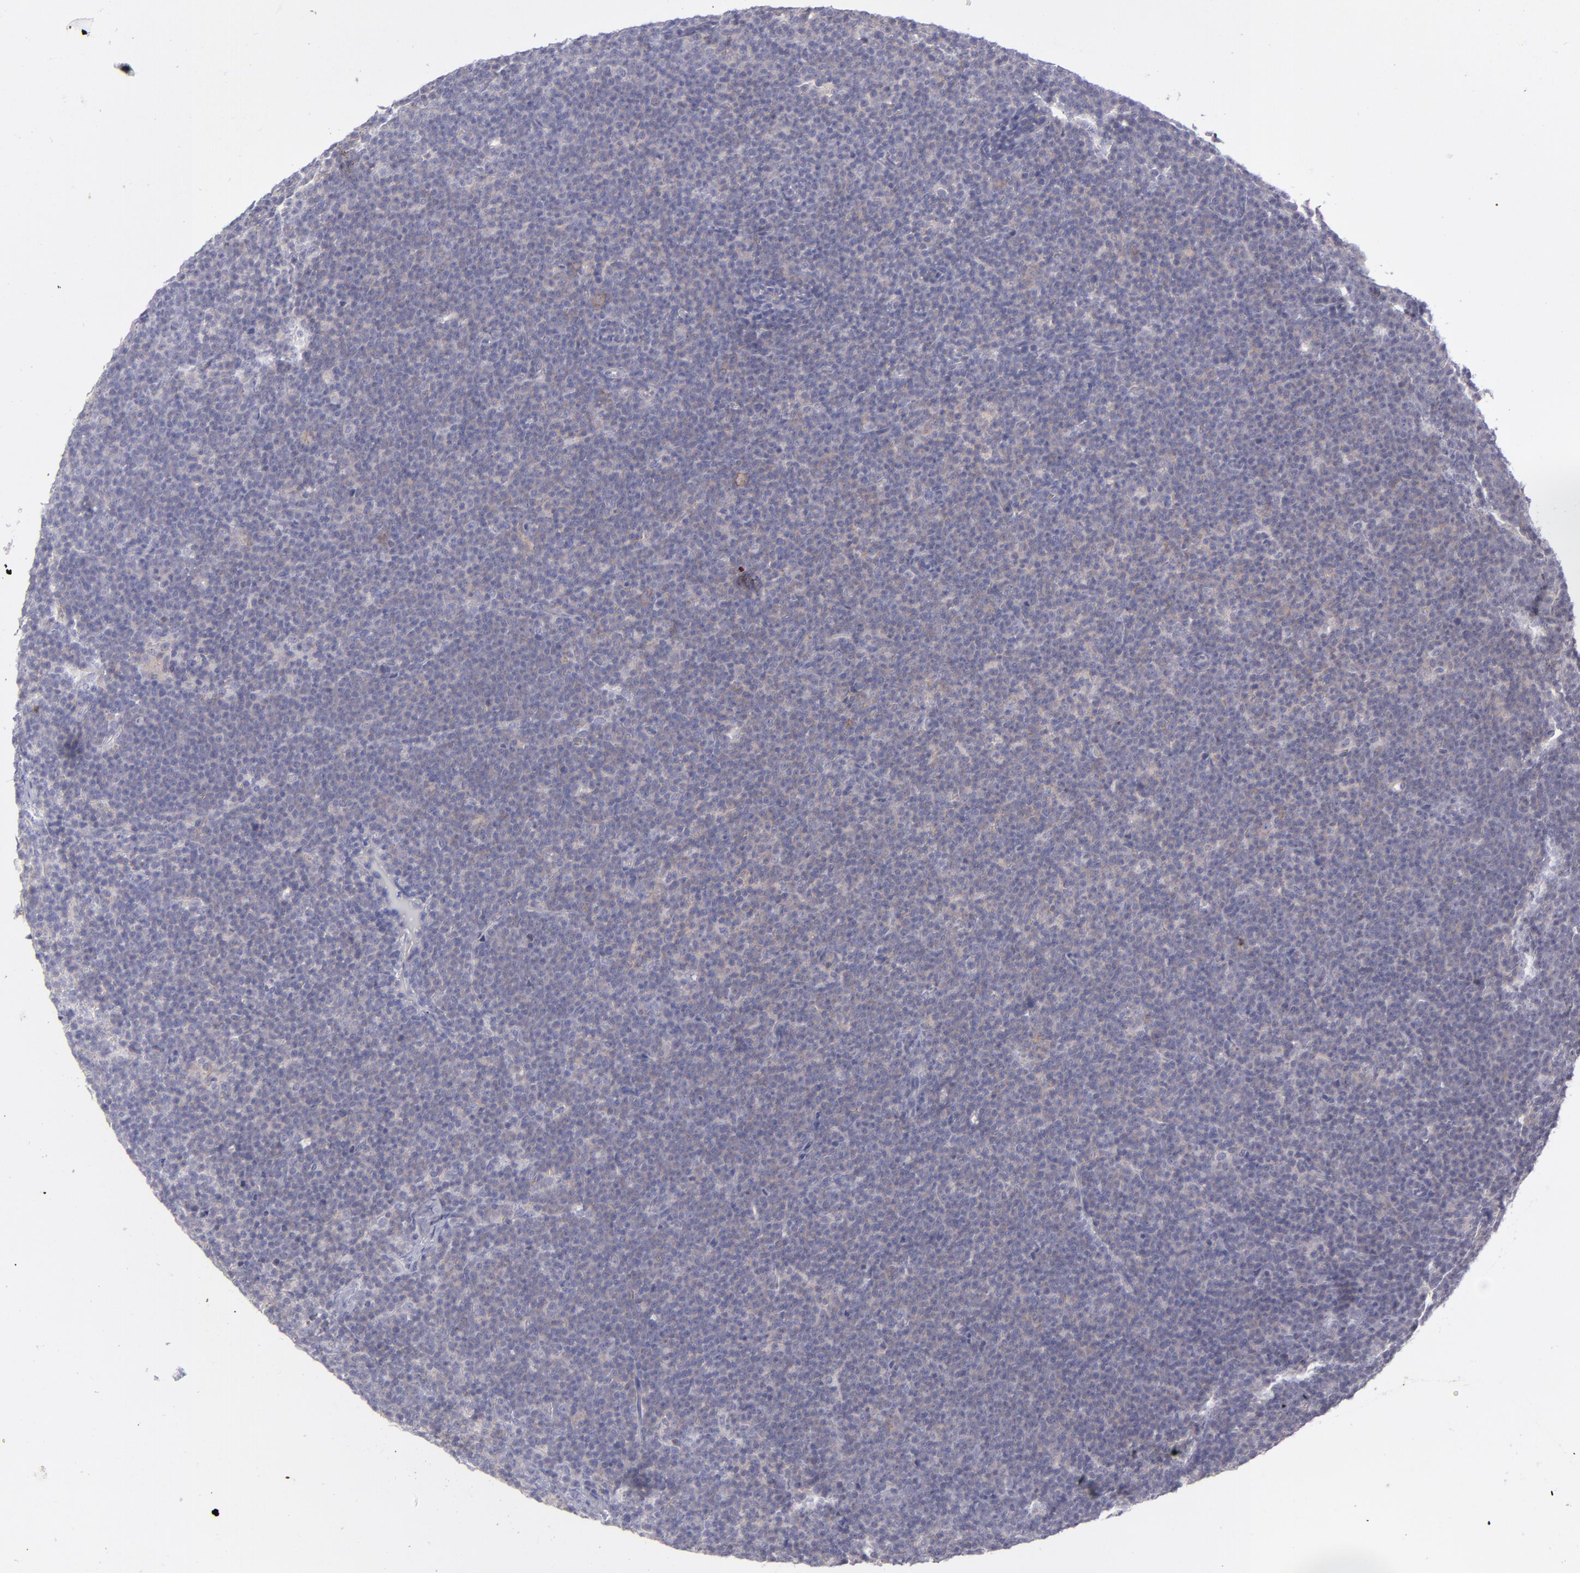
{"staining": {"intensity": "weak", "quantity": "<25%", "location": "cytoplasmic/membranous"}, "tissue": "lymphoma", "cell_type": "Tumor cells", "image_type": "cancer", "snomed": [{"axis": "morphology", "description": "Malignant lymphoma, non-Hodgkin's type, High grade"}, {"axis": "topography", "description": "Lymph node"}], "caption": "Lymphoma was stained to show a protein in brown. There is no significant expression in tumor cells. (Stains: DAB (3,3'-diaminobenzidine) immunohistochemistry (IHC) with hematoxylin counter stain, Microscopy: brightfield microscopy at high magnification).", "gene": "BSG", "patient": {"sex": "female", "age": 58}}